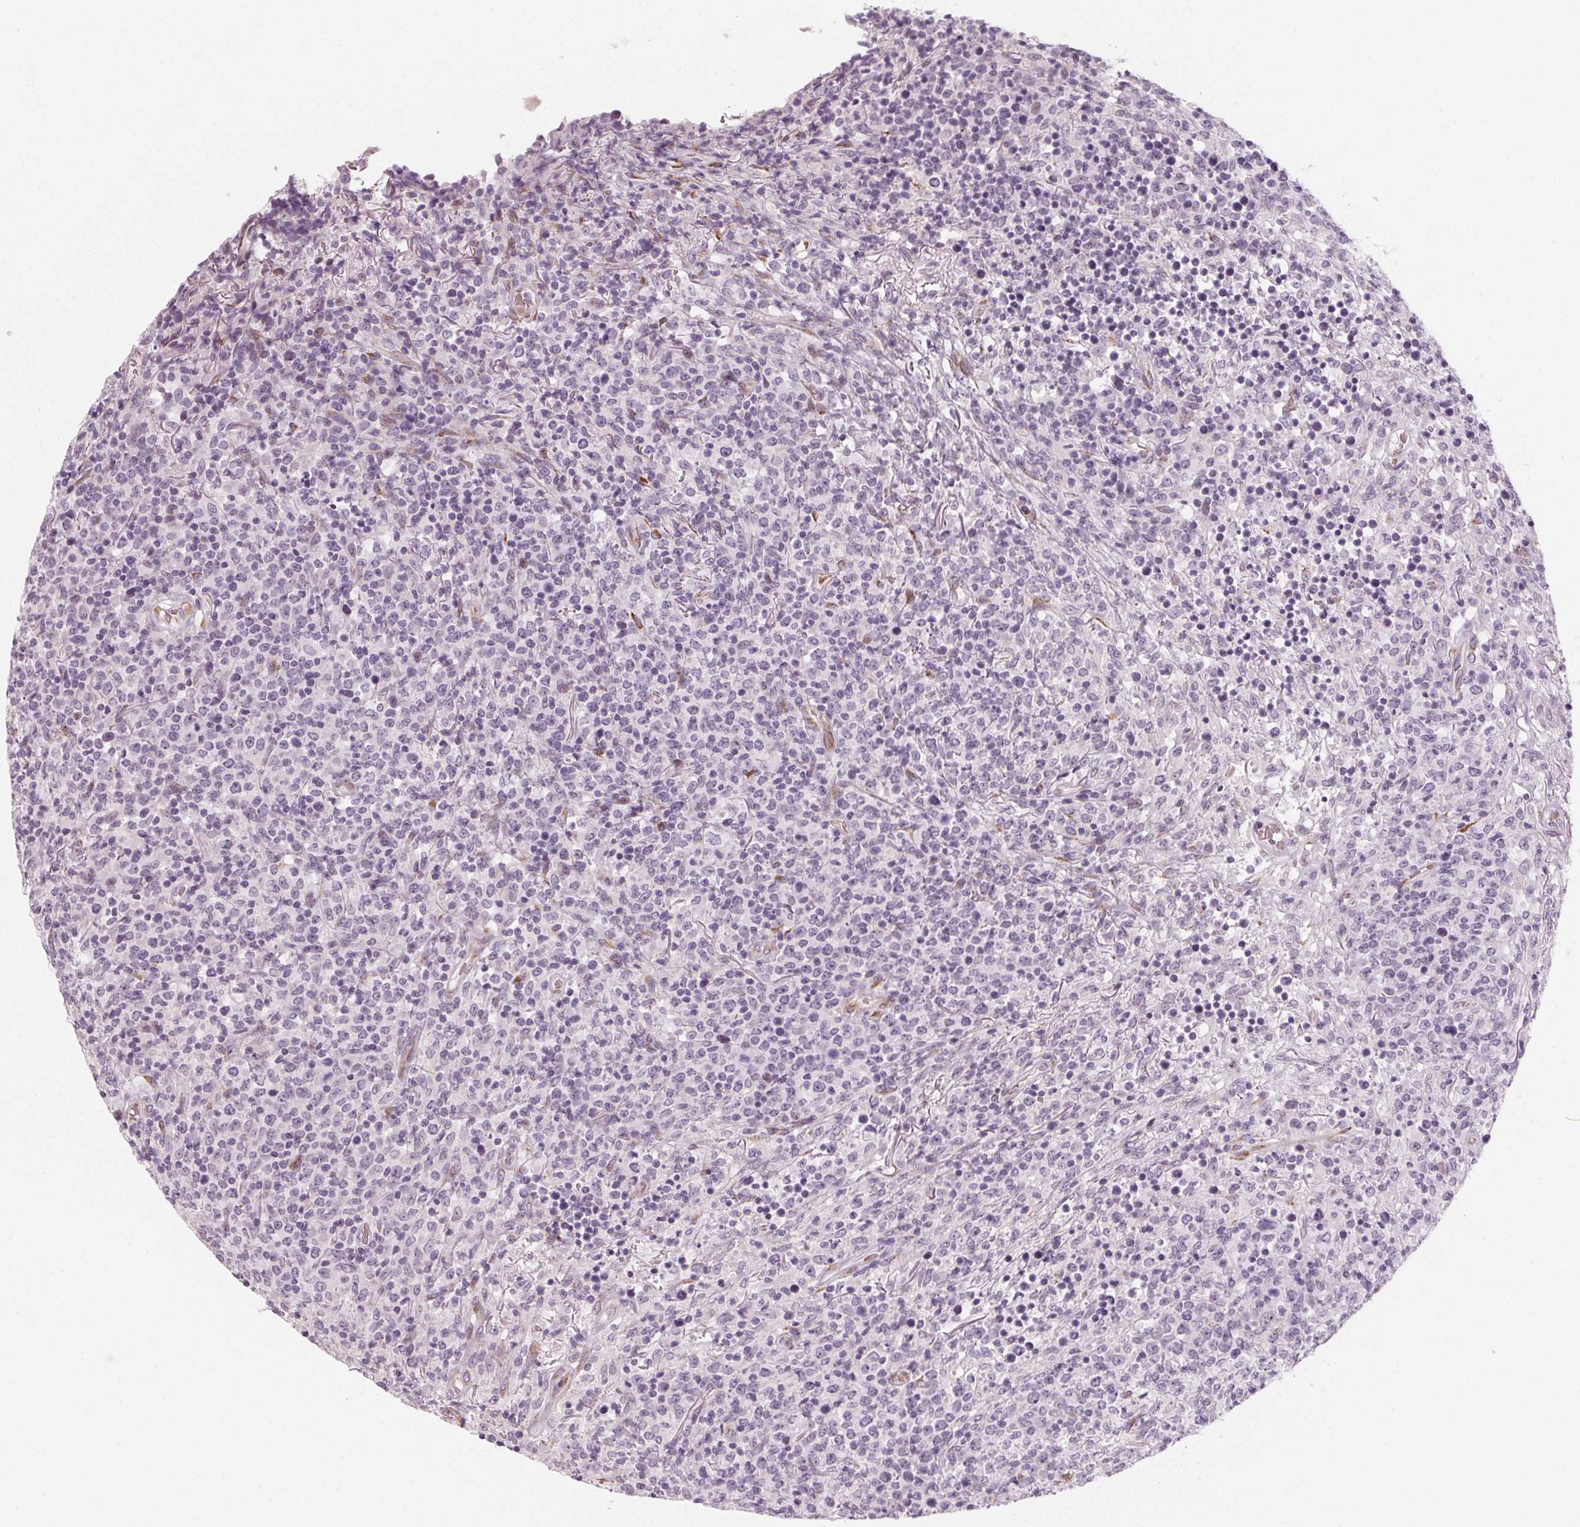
{"staining": {"intensity": "negative", "quantity": "none", "location": "none"}, "tissue": "lymphoma", "cell_type": "Tumor cells", "image_type": "cancer", "snomed": [{"axis": "morphology", "description": "Malignant lymphoma, non-Hodgkin's type, High grade"}, {"axis": "topography", "description": "Lung"}], "caption": "Tumor cells are negative for protein expression in human high-grade malignant lymphoma, non-Hodgkin's type. (DAB IHC, high magnification).", "gene": "CCDC96", "patient": {"sex": "male", "age": 79}}